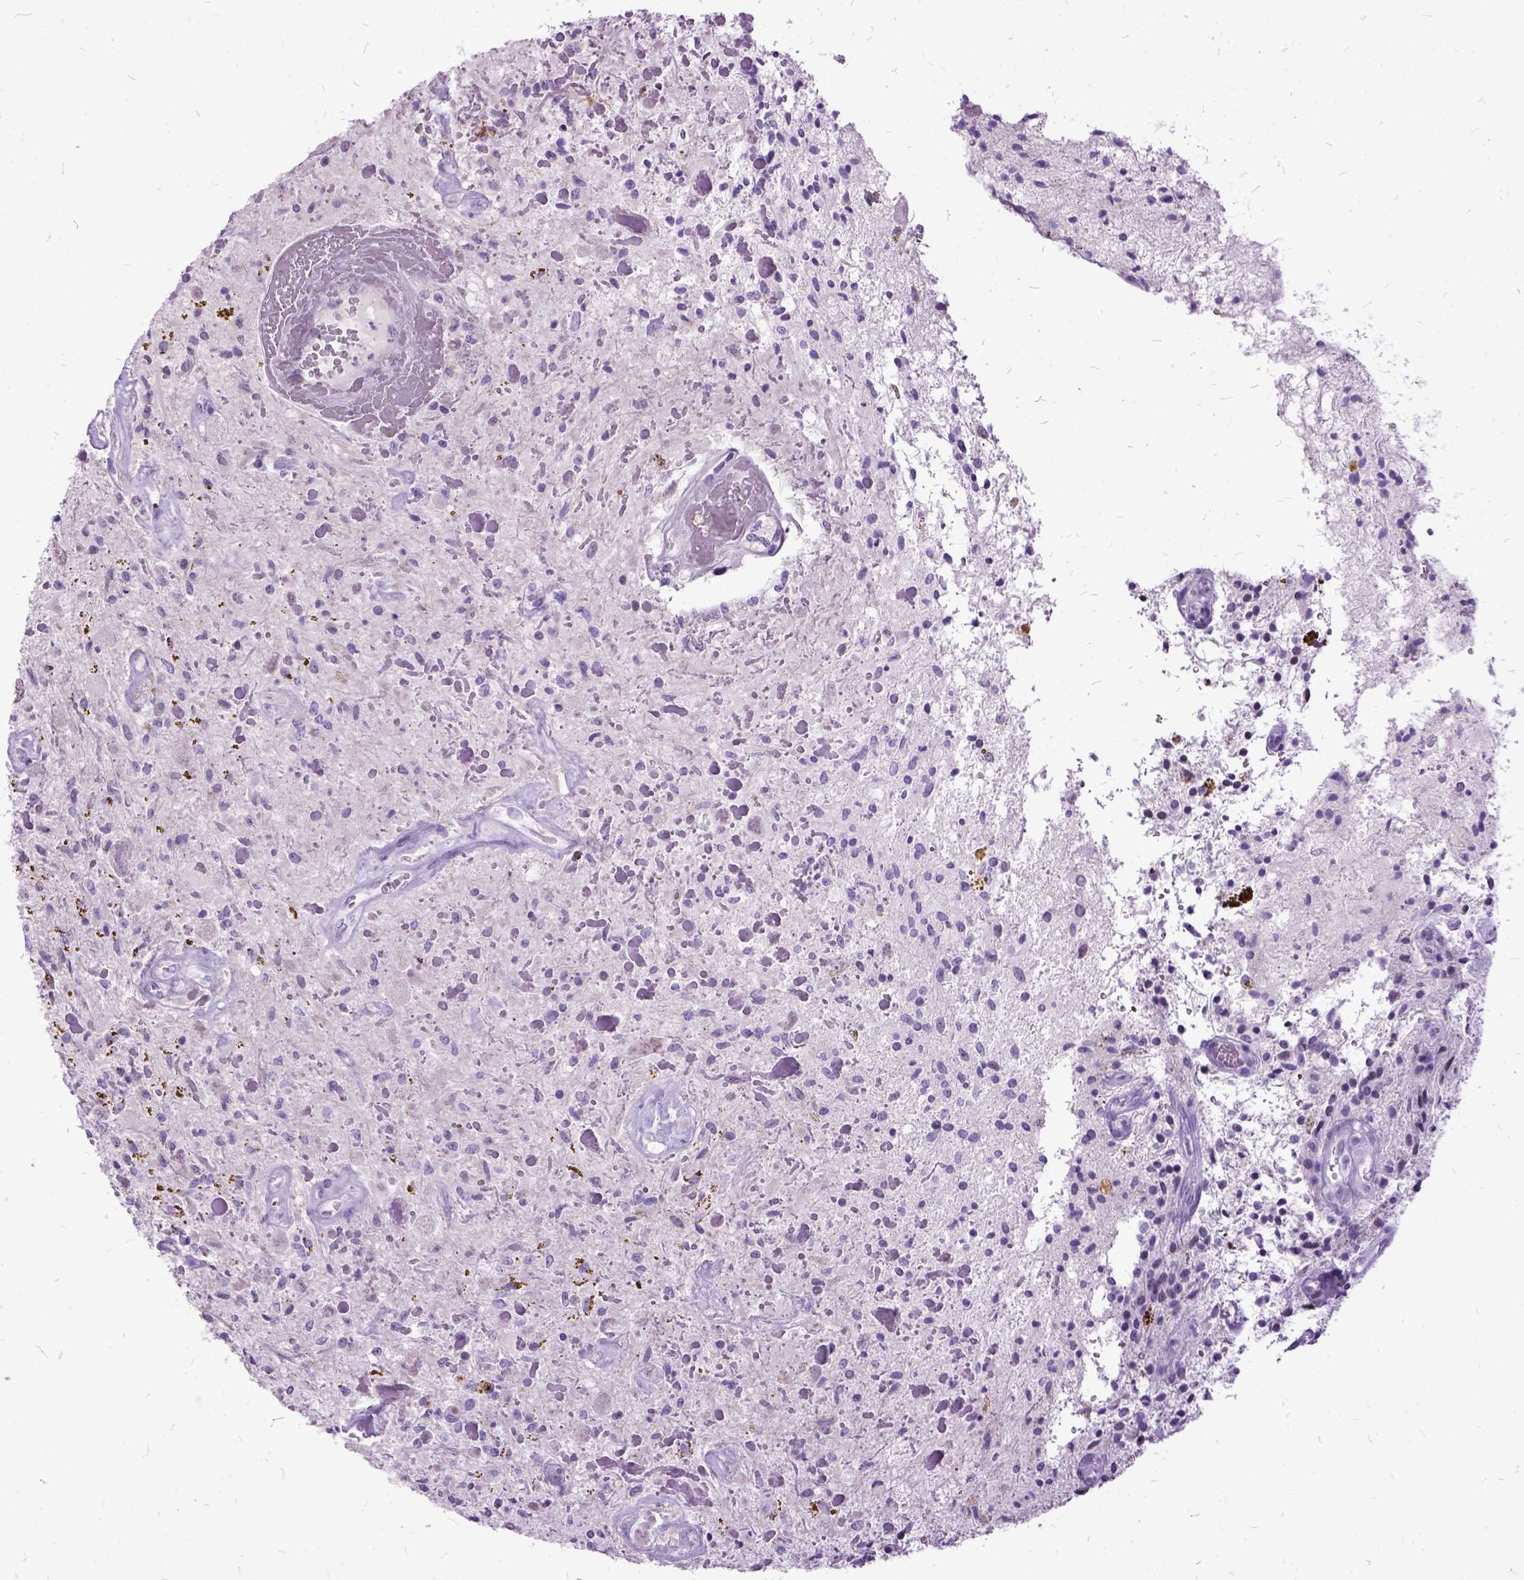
{"staining": {"intensity": "negative", "quantity": "none", "location": "none"}, "tissue": "glioma", "cell_type": "Tumor cells", "image_type": "cancer", "snomed": [{"axis": "morphology", "description": "Glioma, malignant, Low grade"}, {"axis": "topography", "description": "Cerebellum"}], "caption": "Glioma was stained to show a protein in brown. There is no significant positivity in tumor cells.", "gene": "MME", "patient": {"sex": "female", "age": 14}}